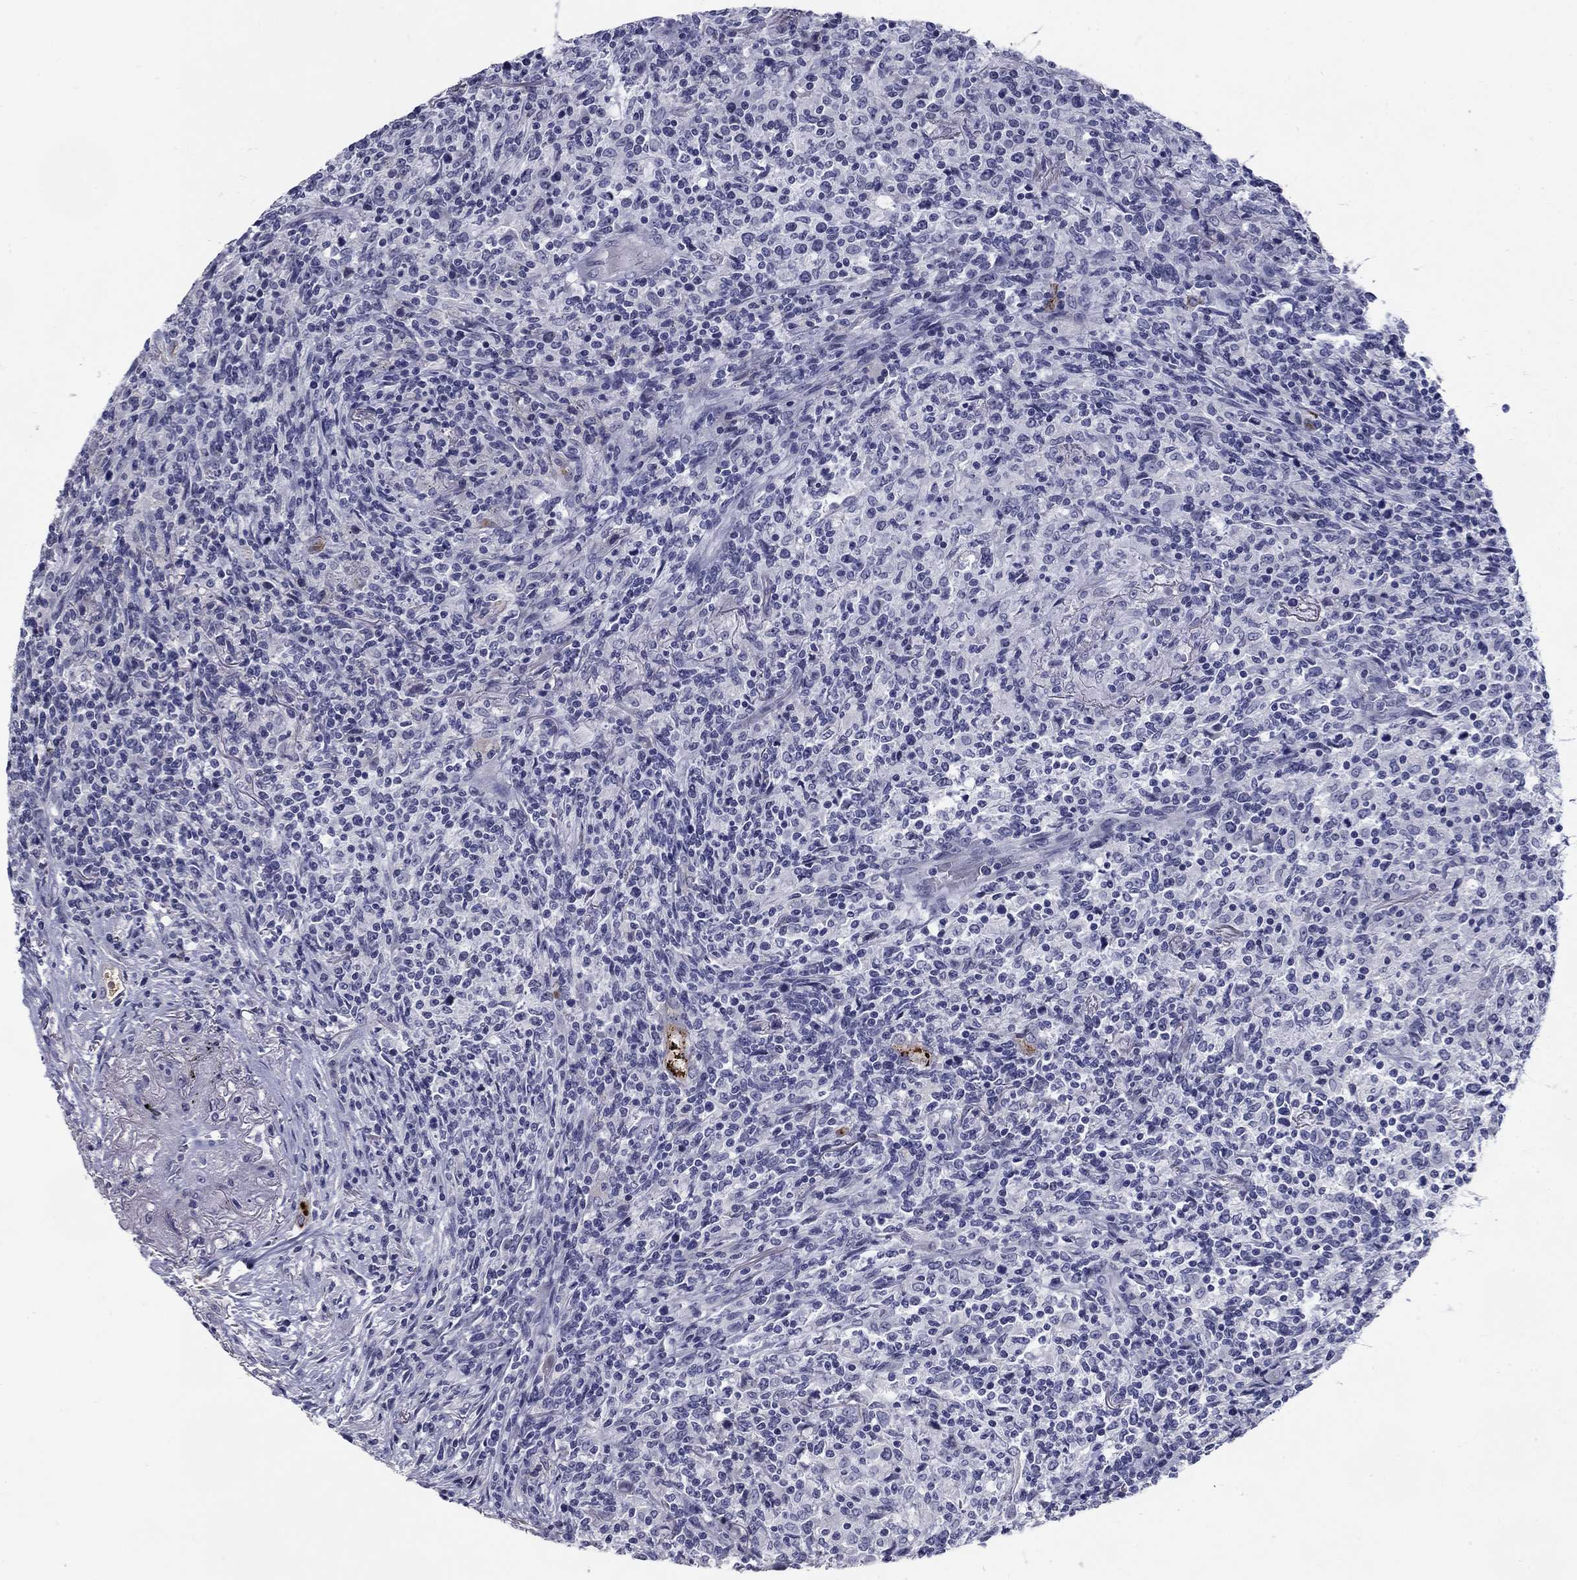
{"staining": {"intensity": "negative", "quantity": "none", "location": "none"}, "tissue": "lymphoma", "cell_type": "Tumor cells", "image_type": "cancer", "snomed": [{"axis": "morphology", "description": "Malignant lymphoma, non-Hodgkin's type, High grade"}, {"axis": "topography", "description": "Lung"}], "caption": "IHC histopathology image of high-grade malignant lymphoma, non-Hodgkin's type stained for a protein (brown), which reveals no expression in tumor cells.", "gene": "C4orf19", "patient": {"sex": "male", "age": 79}}